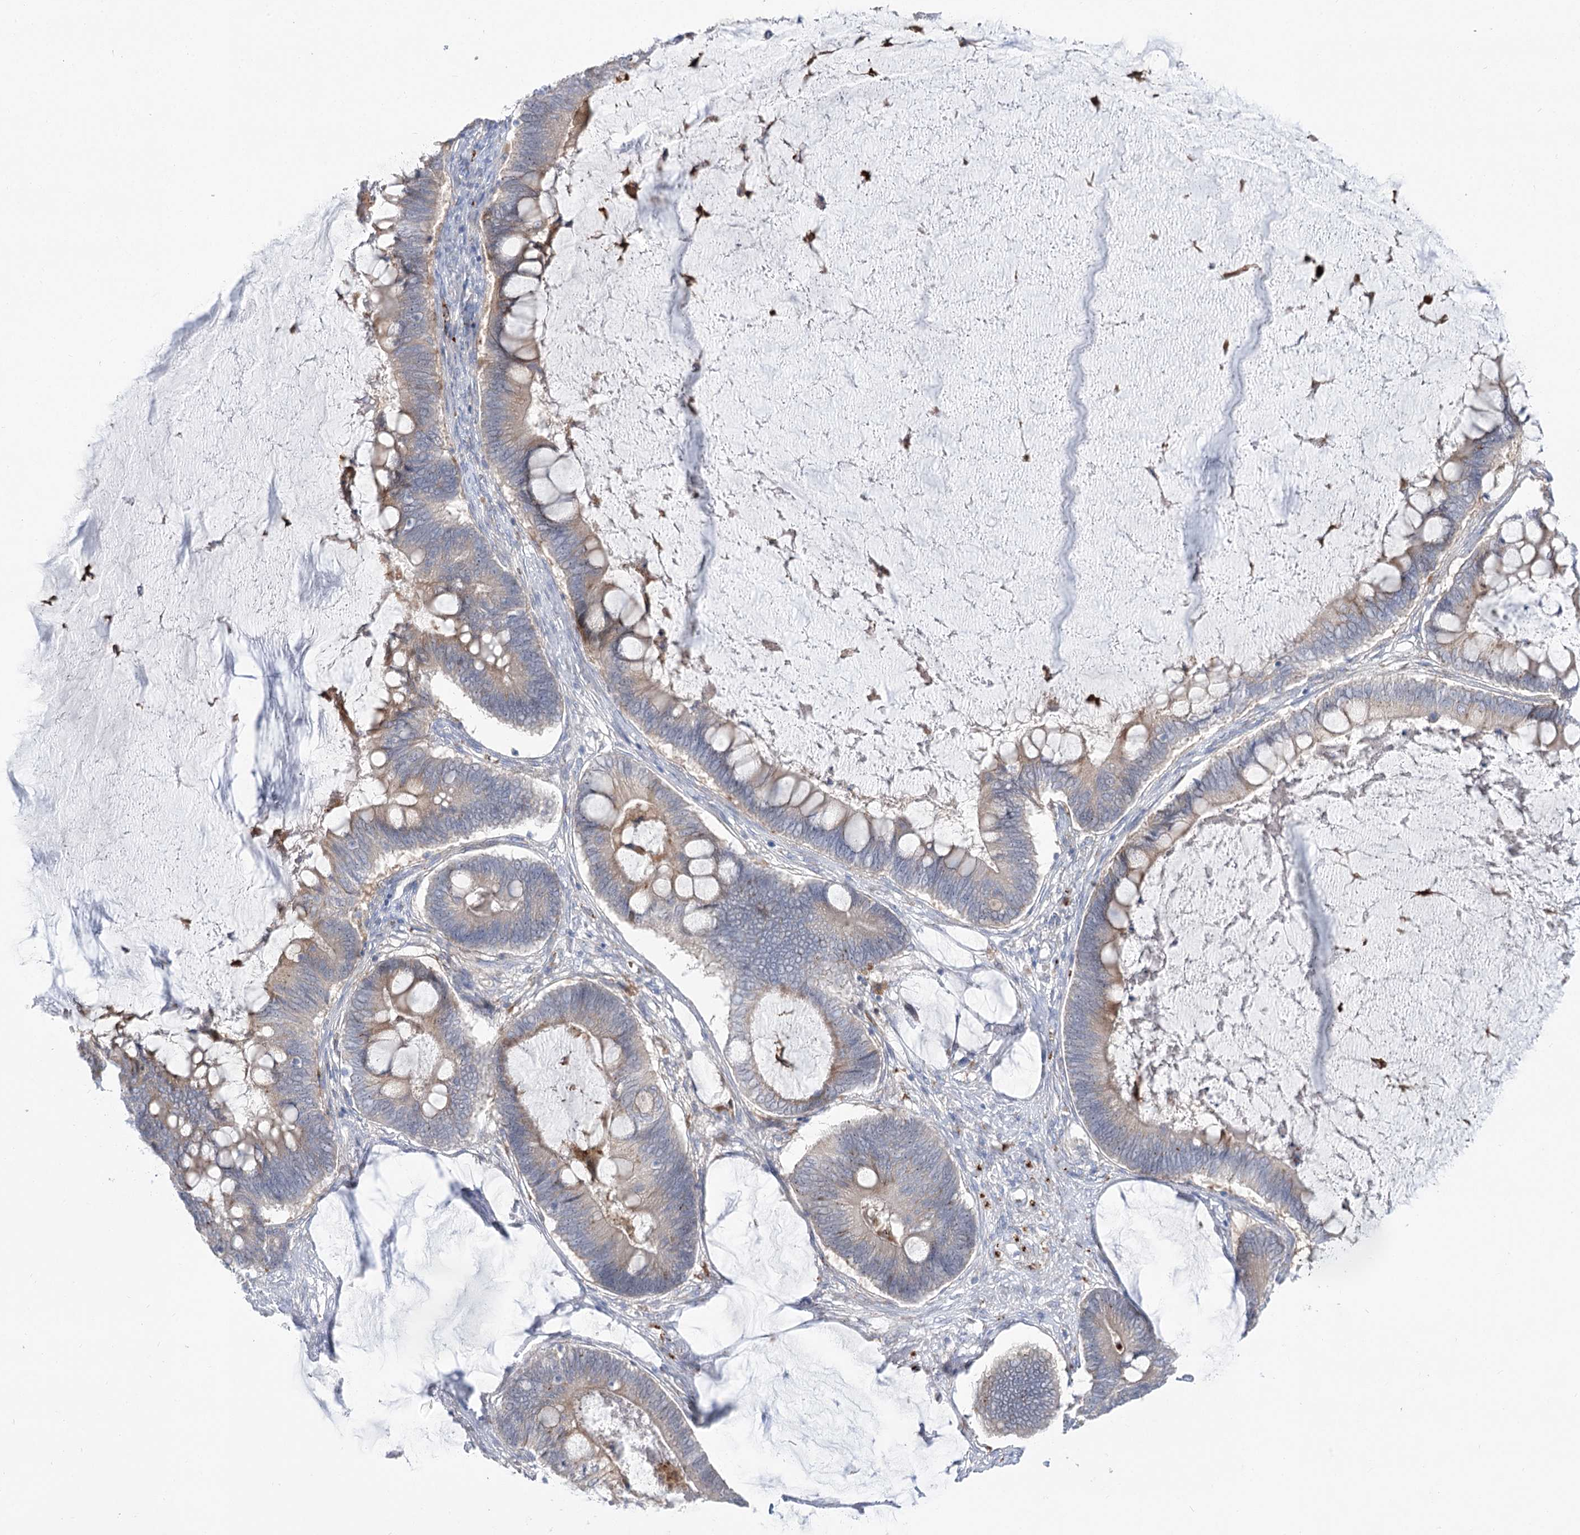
{"staining": {"intensity": "moderate", "quantity": "25%-75%", "location": "cytoplasmic/membranous"}, "tissue": "ovarian cancer", "cell_type": "Tumor cells", "image_type": "cancer", "snomed": [{"axis": "morphology", "description": "Cystadenocarcinoma, mucinous, NOS"}, {"axis": "topography", "description": "Ovary"}], "caption": "DAB (3,3'-diaminobenzidine) immunohistochemical staining of human ovarian cancer (mucinous cystadenocarcinoma) demonstrates moderate cytoplasmic/membranous protein positivity in about 25%-75% of tumor cells. (brown staining indicates protein expression, while blue staining denotes nuclei).", "gene": "SIAE", "patient": {"sex": "female", "age": 61}}